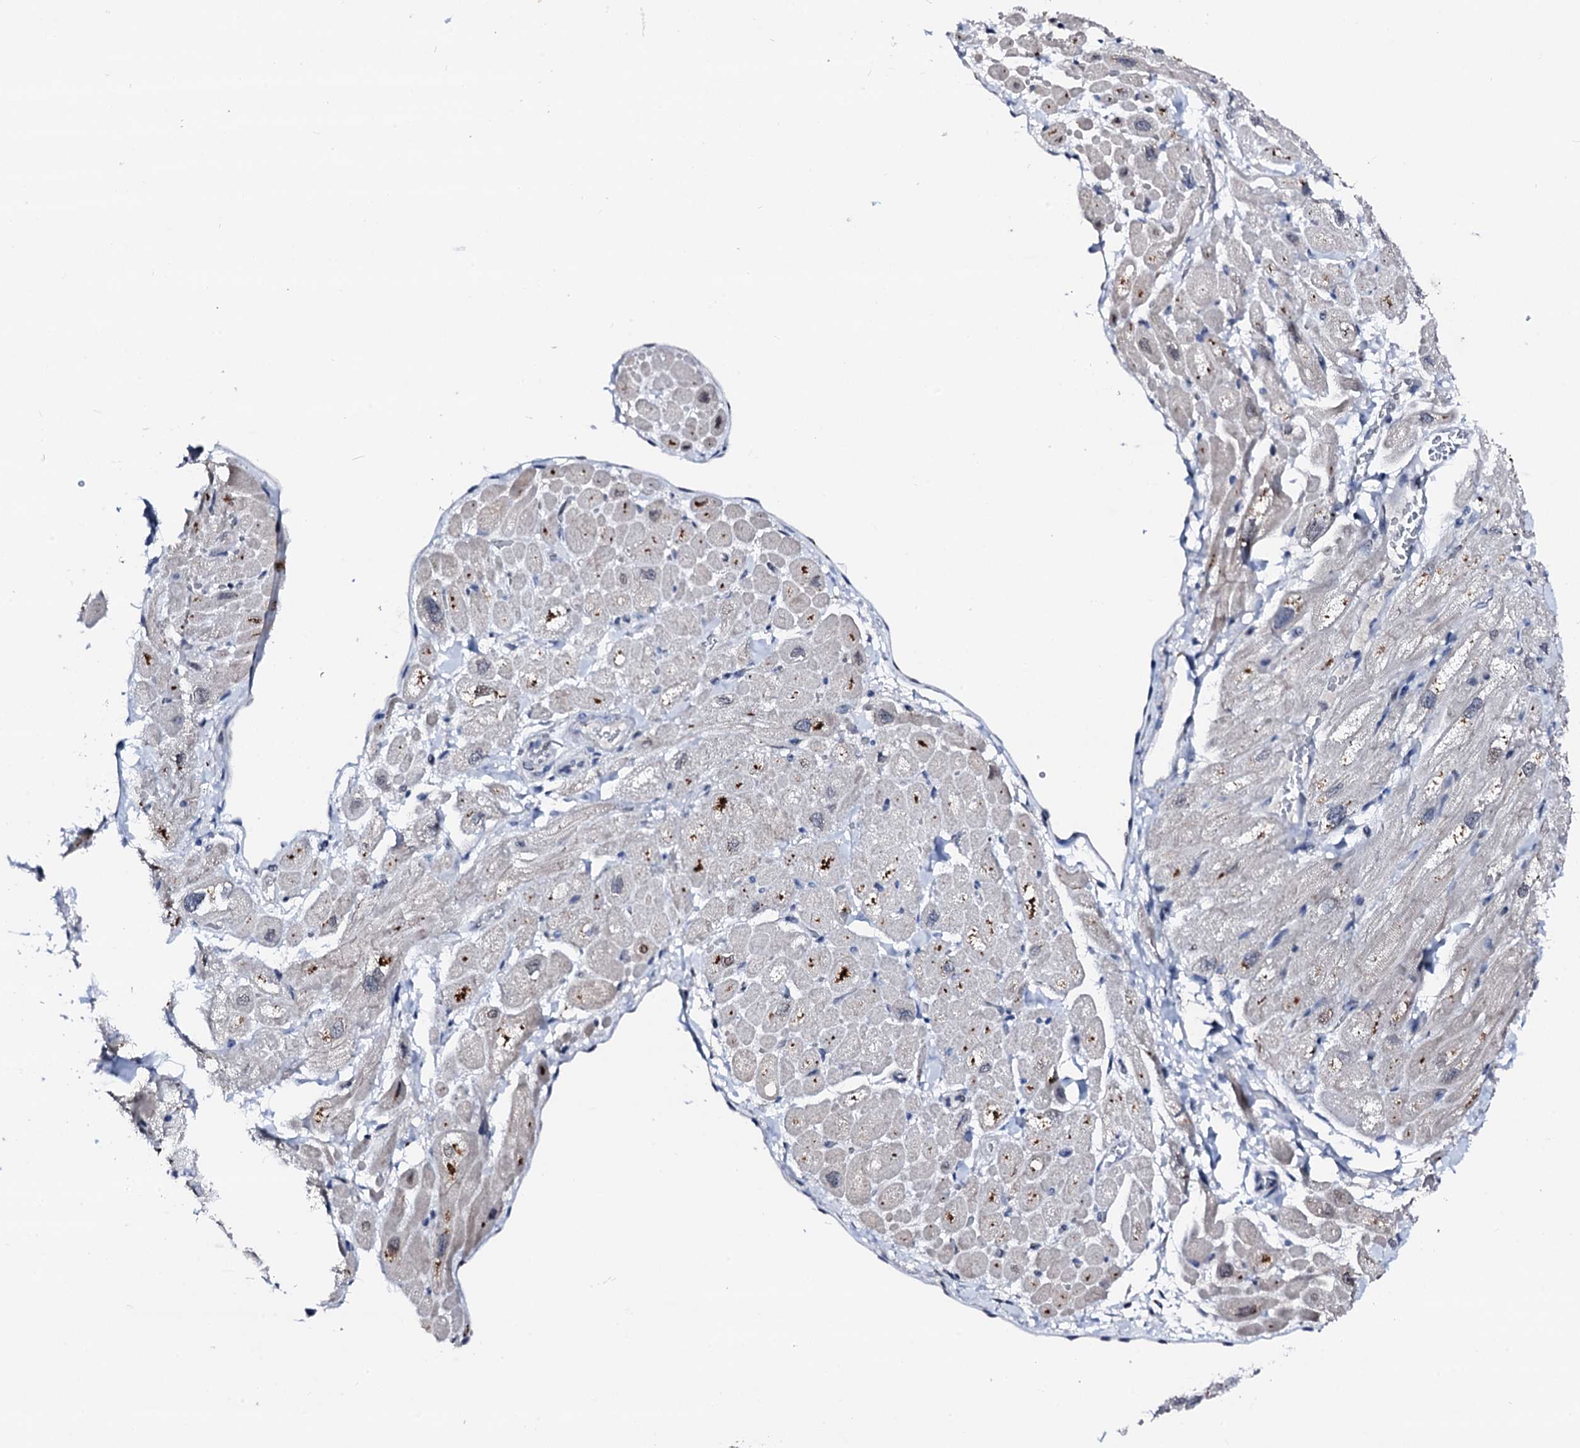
{"staining": {"intensity": "negative", "quantity": "none", "location": "none"}, "tissue": "heart muscle", "cell_type": "Cardiomyocytes", "image_type": "normal", "snomed": [{"axis": "morphology", "description": "Normal tissue, NOS"}, {"axis": "topography", "description": "Heart"}], "caption": "The immunohistochemistry (IHC) micrograph has no significant positivity in cardiomyocytes of heart muscle.", "gene": "TRAFD1", "patient": {"sex": "male", "age": 65}}